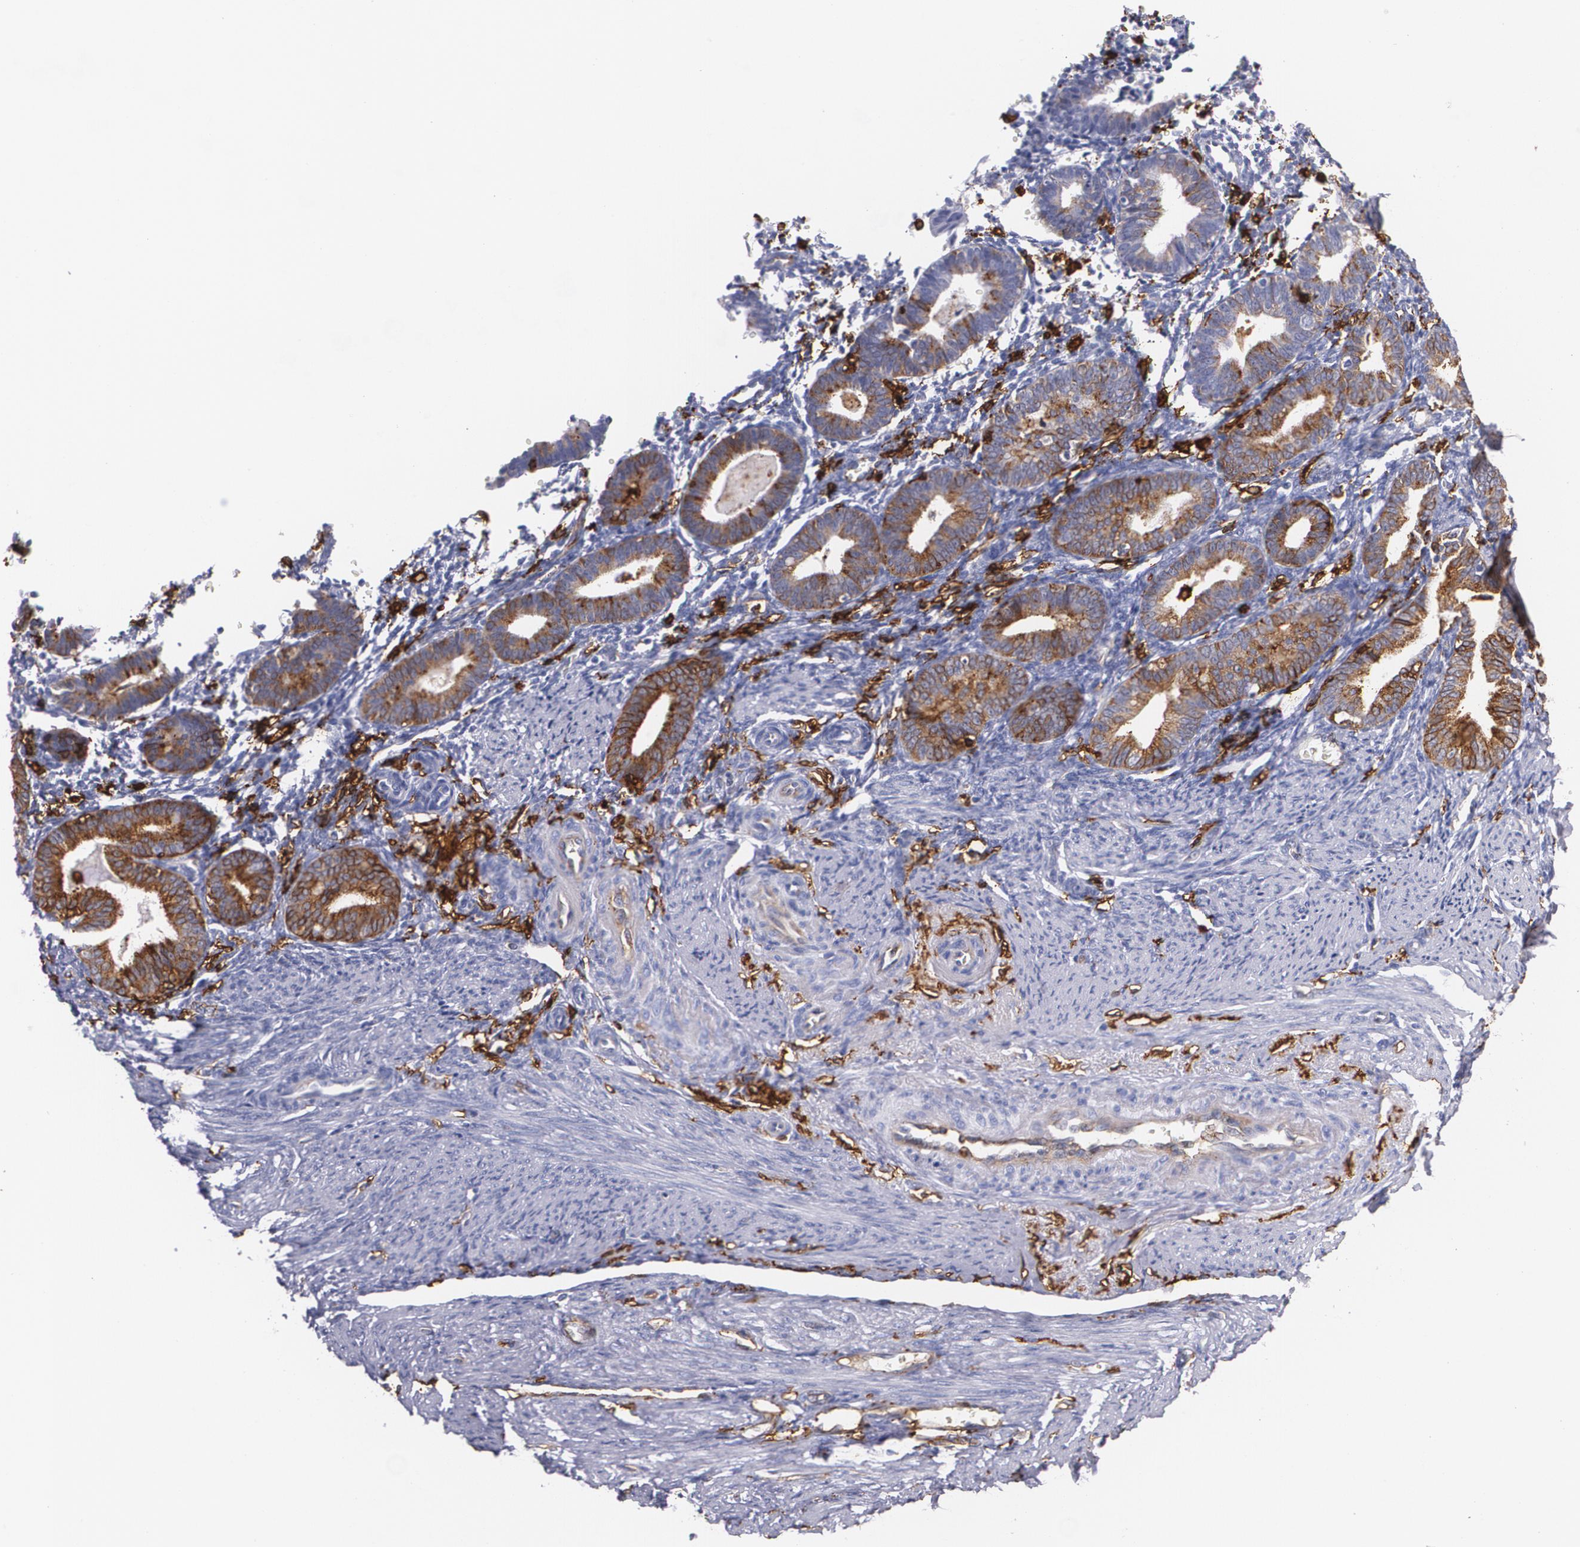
{"staining": {"intensity": "weak", "quantity": "<25%", "location": "cytoplasmic/membranous"}, "tissue": "endometrium", "cell_type": "Cells in endometrial stroma", "image_type": "normal", "snomed": [{"axis": "morphology", "description": "Normal tissue, NOS"}, {"axis": "topography", "description": "Endometrium"}], "caption": "Protein analysis of benign endometrium exhibits no significant staining in cells in endometrial stroma. Nuclei are stained in blue.", "gene": "HLA", "patient": {"sex": "female", "age": 61}}